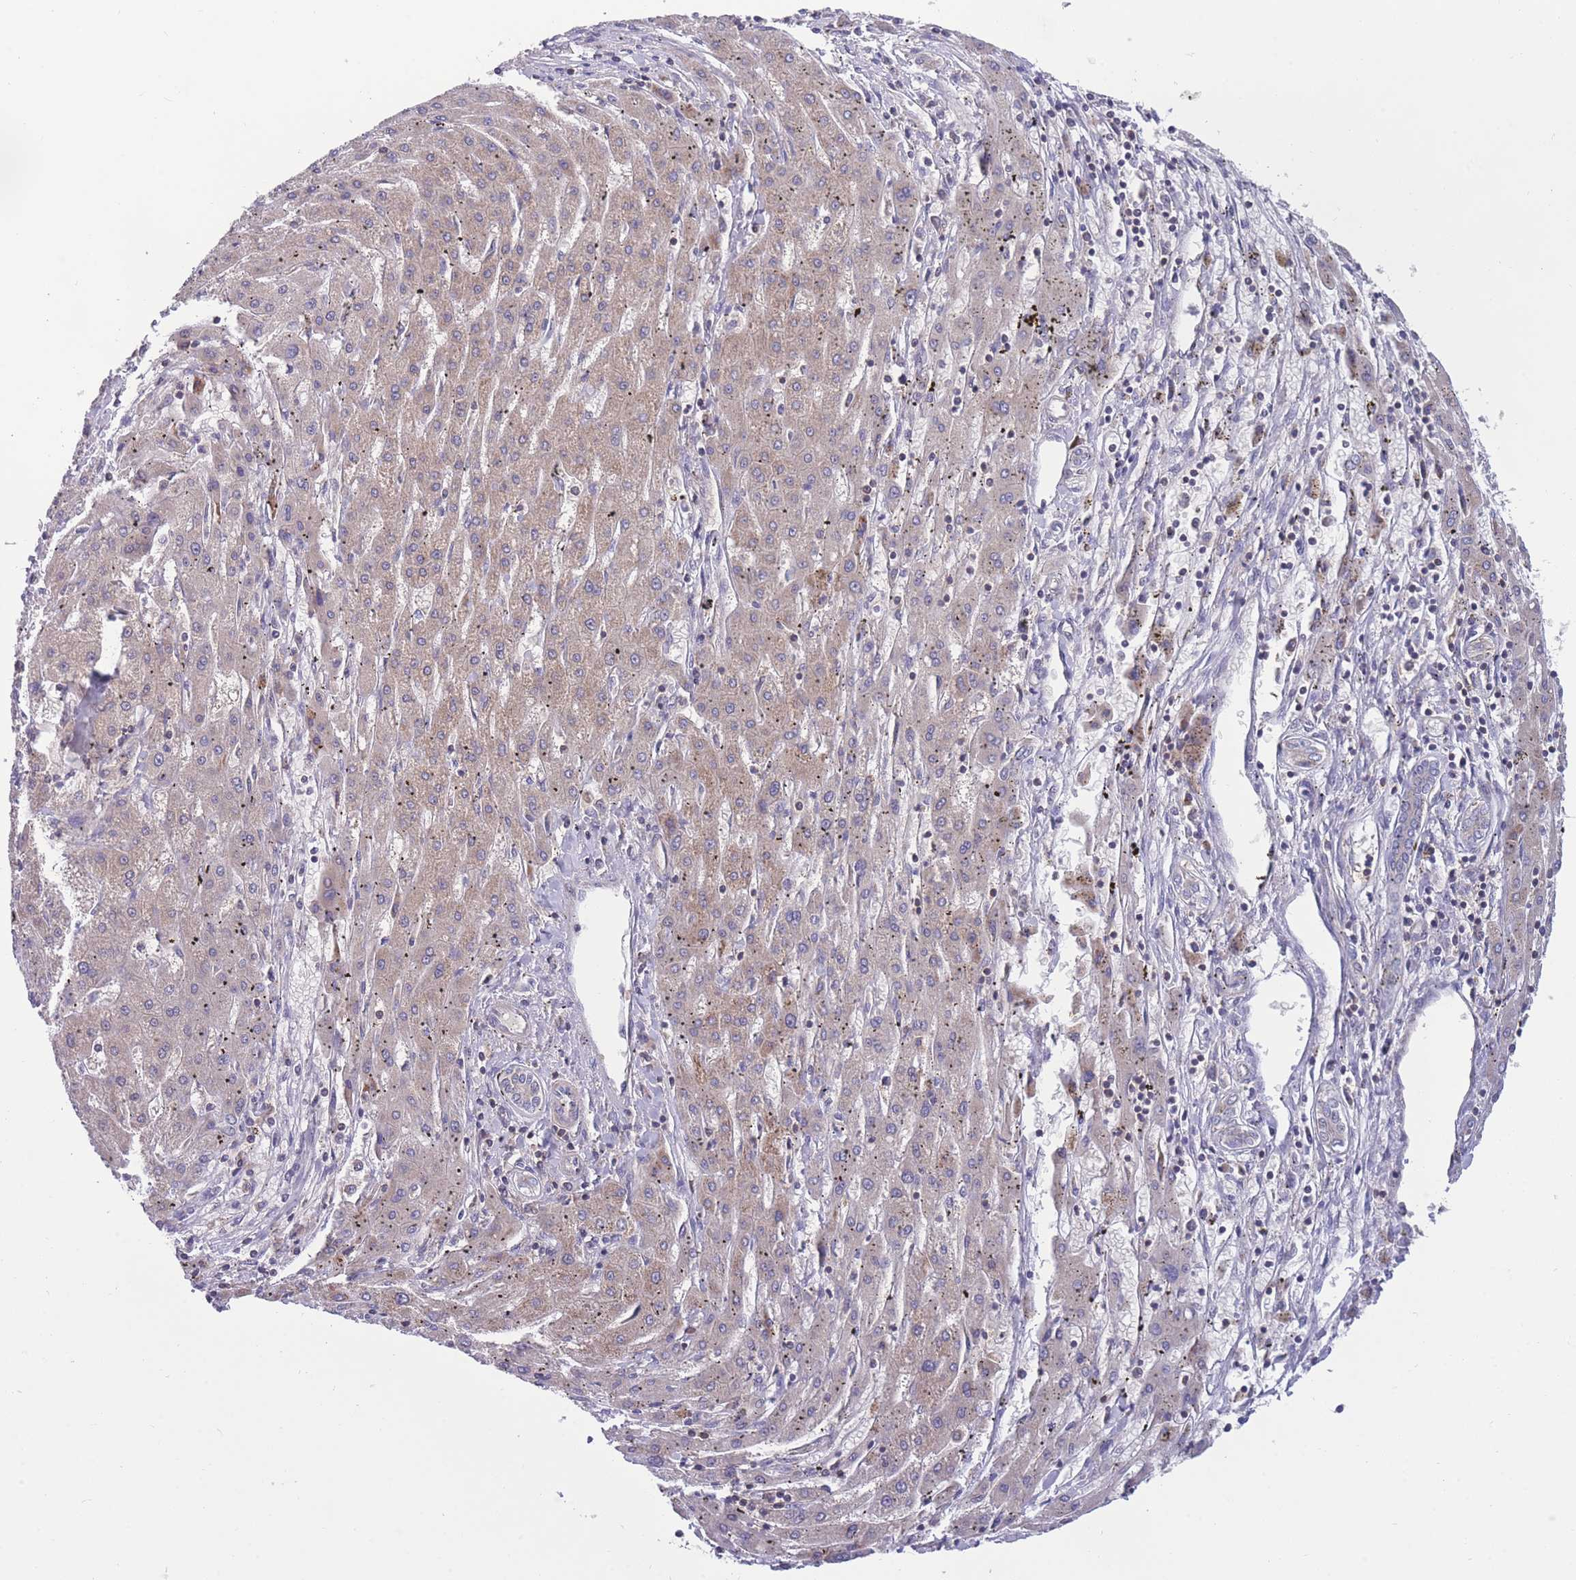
{"staining": {"intensity": "weak", "quantity": ">75%", "location": "cytoplasmic/membranous"}, "tissue": "liver cancer", "cell_type": "Tumor cells", "image_type": "cancer", "snomed": [{"axis": "morphology", "description": "Carcinoma, Hepatocellular, NOS"}, {"axis": "topography", "description": "Liver"}], "caption": "Brown immunohistochemical staining in hepatocellular carcinoma (liver) demonstrates weak cytoplasmic/membranous expression in approximately >75% of tumor cells.", "gene": "UBE2N", "patient": {"sex": "male", "age": 72}}